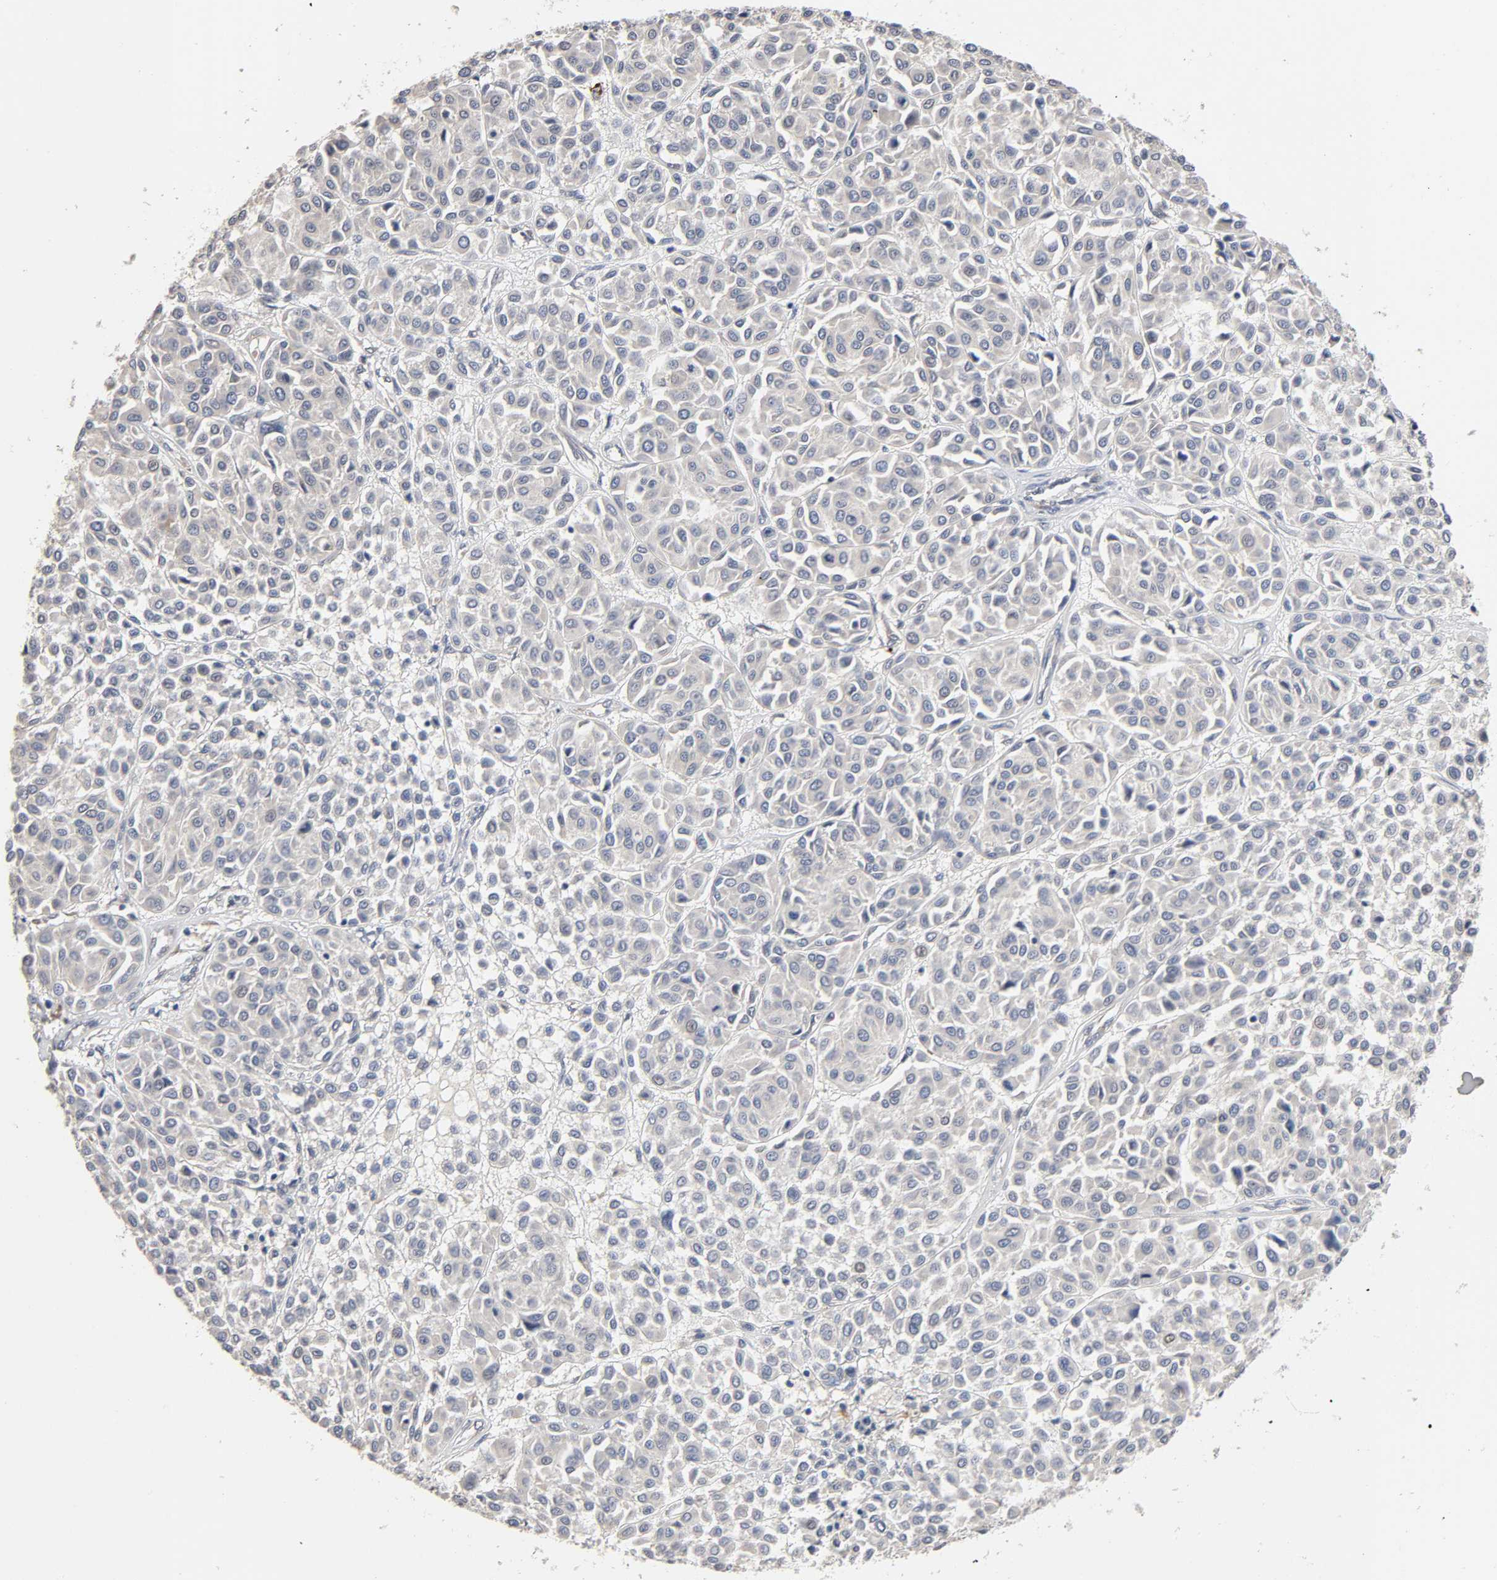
{"staining": {"intensity": "negative", "quantity": "none", "location": "none"}, "tissue": "melanoma", "cell_type": "Tumor cells", "image_type": "cancer", "snomed": [{"axis": "morphology", "description": "Malignant melanoma, Metastatic site"}, {"axis": "topography", "description": "Soft tissue"}], "caption": "Malignant melanoma (metastatic site) was stained to show a protein in brown. There is no significant expression in tumor cells.", "gene": "HDLBP", "patient": {"sex": "male", "age": 41}}